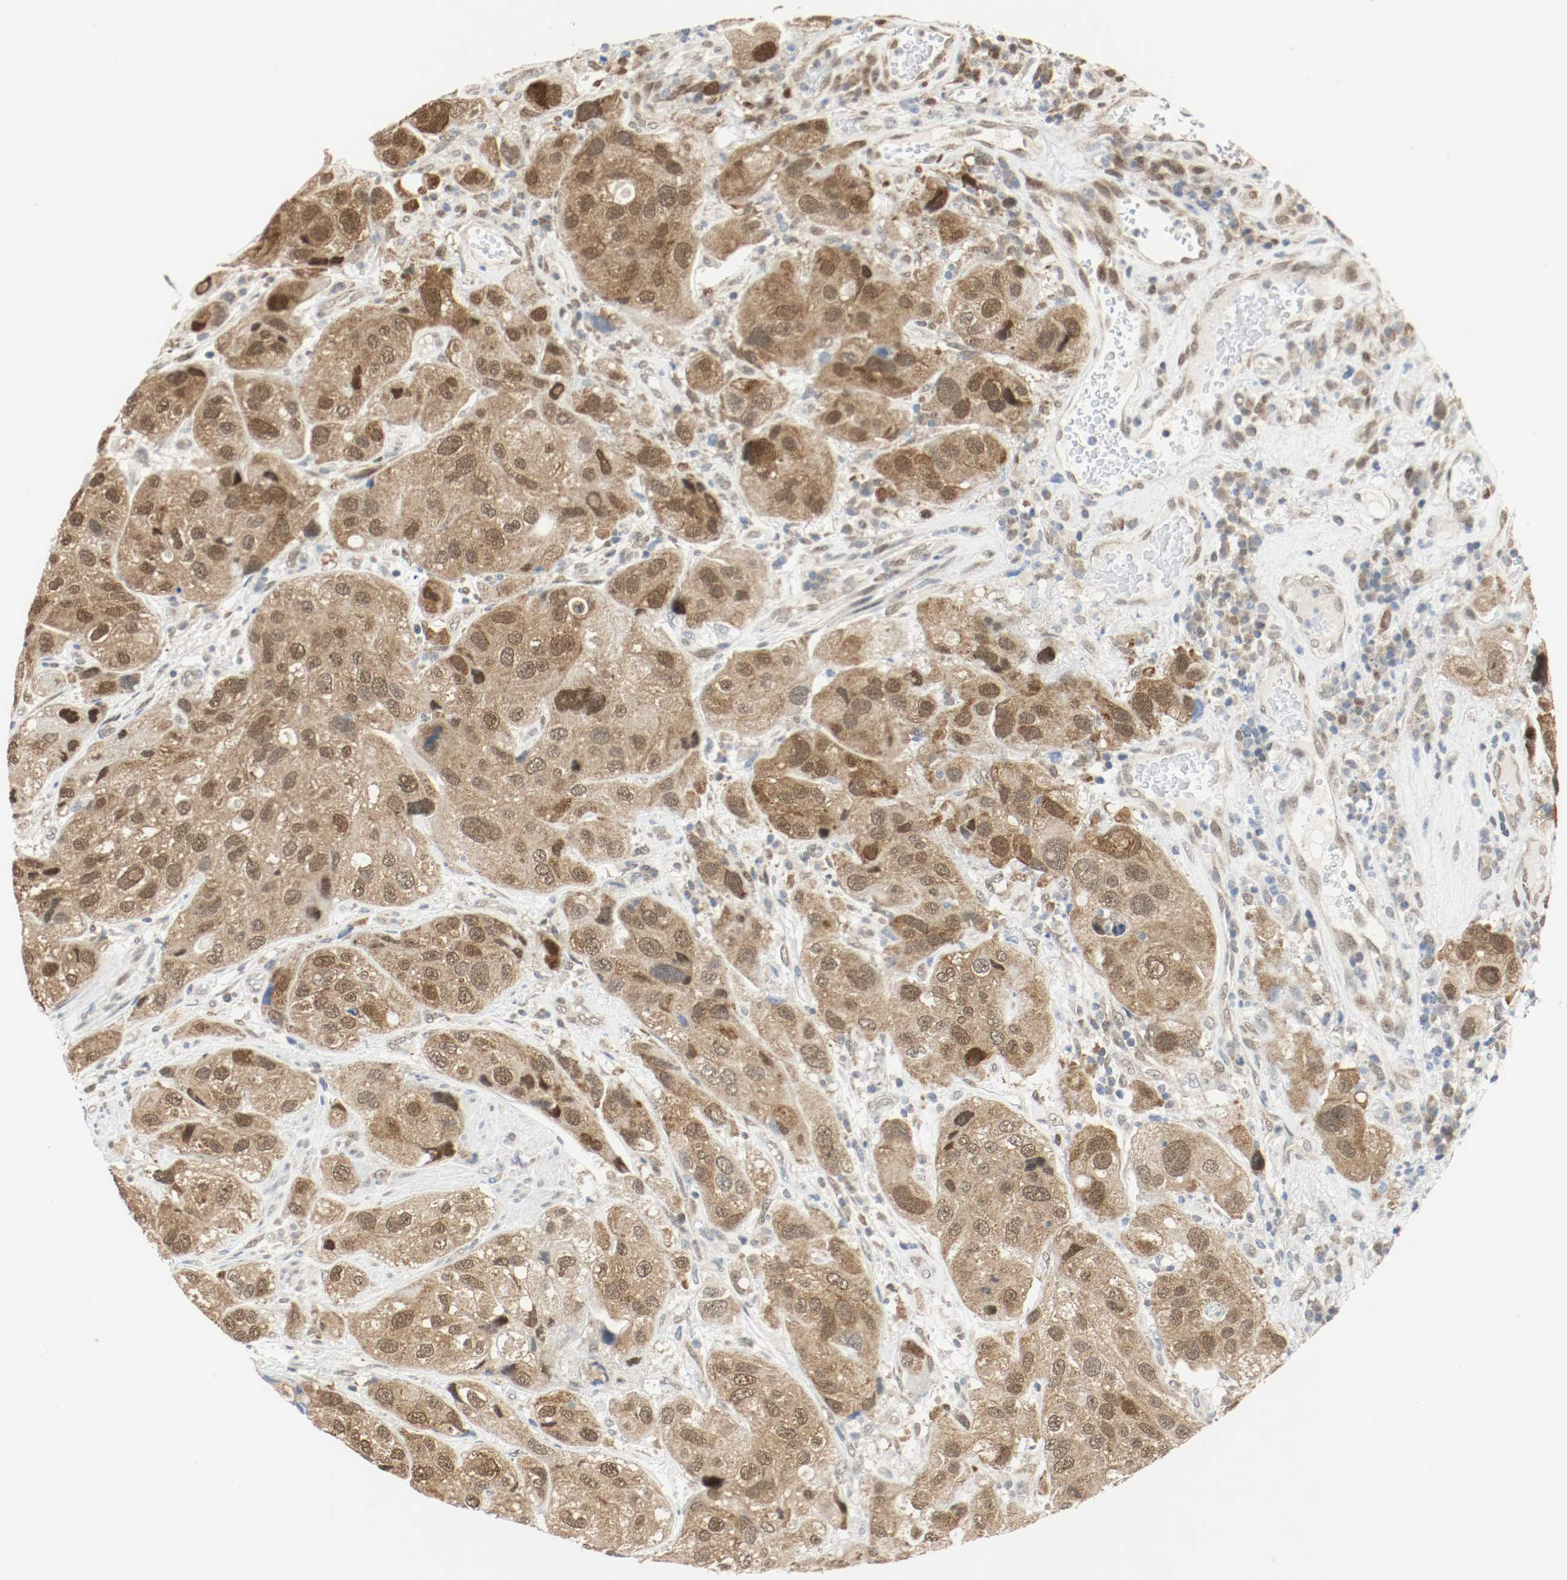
{"staining": {"intensity": "moderate", "quantity": ">75%", "location": "cytoplasmic/membranous,nuclear"}, "tissue": "urothelial cancer", "cell_type": "Tumor cells", "image_type": "cancer", "snomed": [{"axis": "morphology", "description": "Urothelial carcinoma, High grade"}, {"axis": "topography", "description": "Urinary bladder"}], "caption": "Immunohistochemistry (IHC) photomicrograph of neoplastic tissue: human urothelial carcinoma (high-grade) stained using immunohistochemistry (IHC) shows medium levels of moderate protein expression localized specifically in the cytoplasmic/membranous and nuclear of tumor cells, appearing as a cytoplasmic/membranous and nuclear brown color.", "gene": "PPME1", "patient": {"sex": "female", "age": 64}}